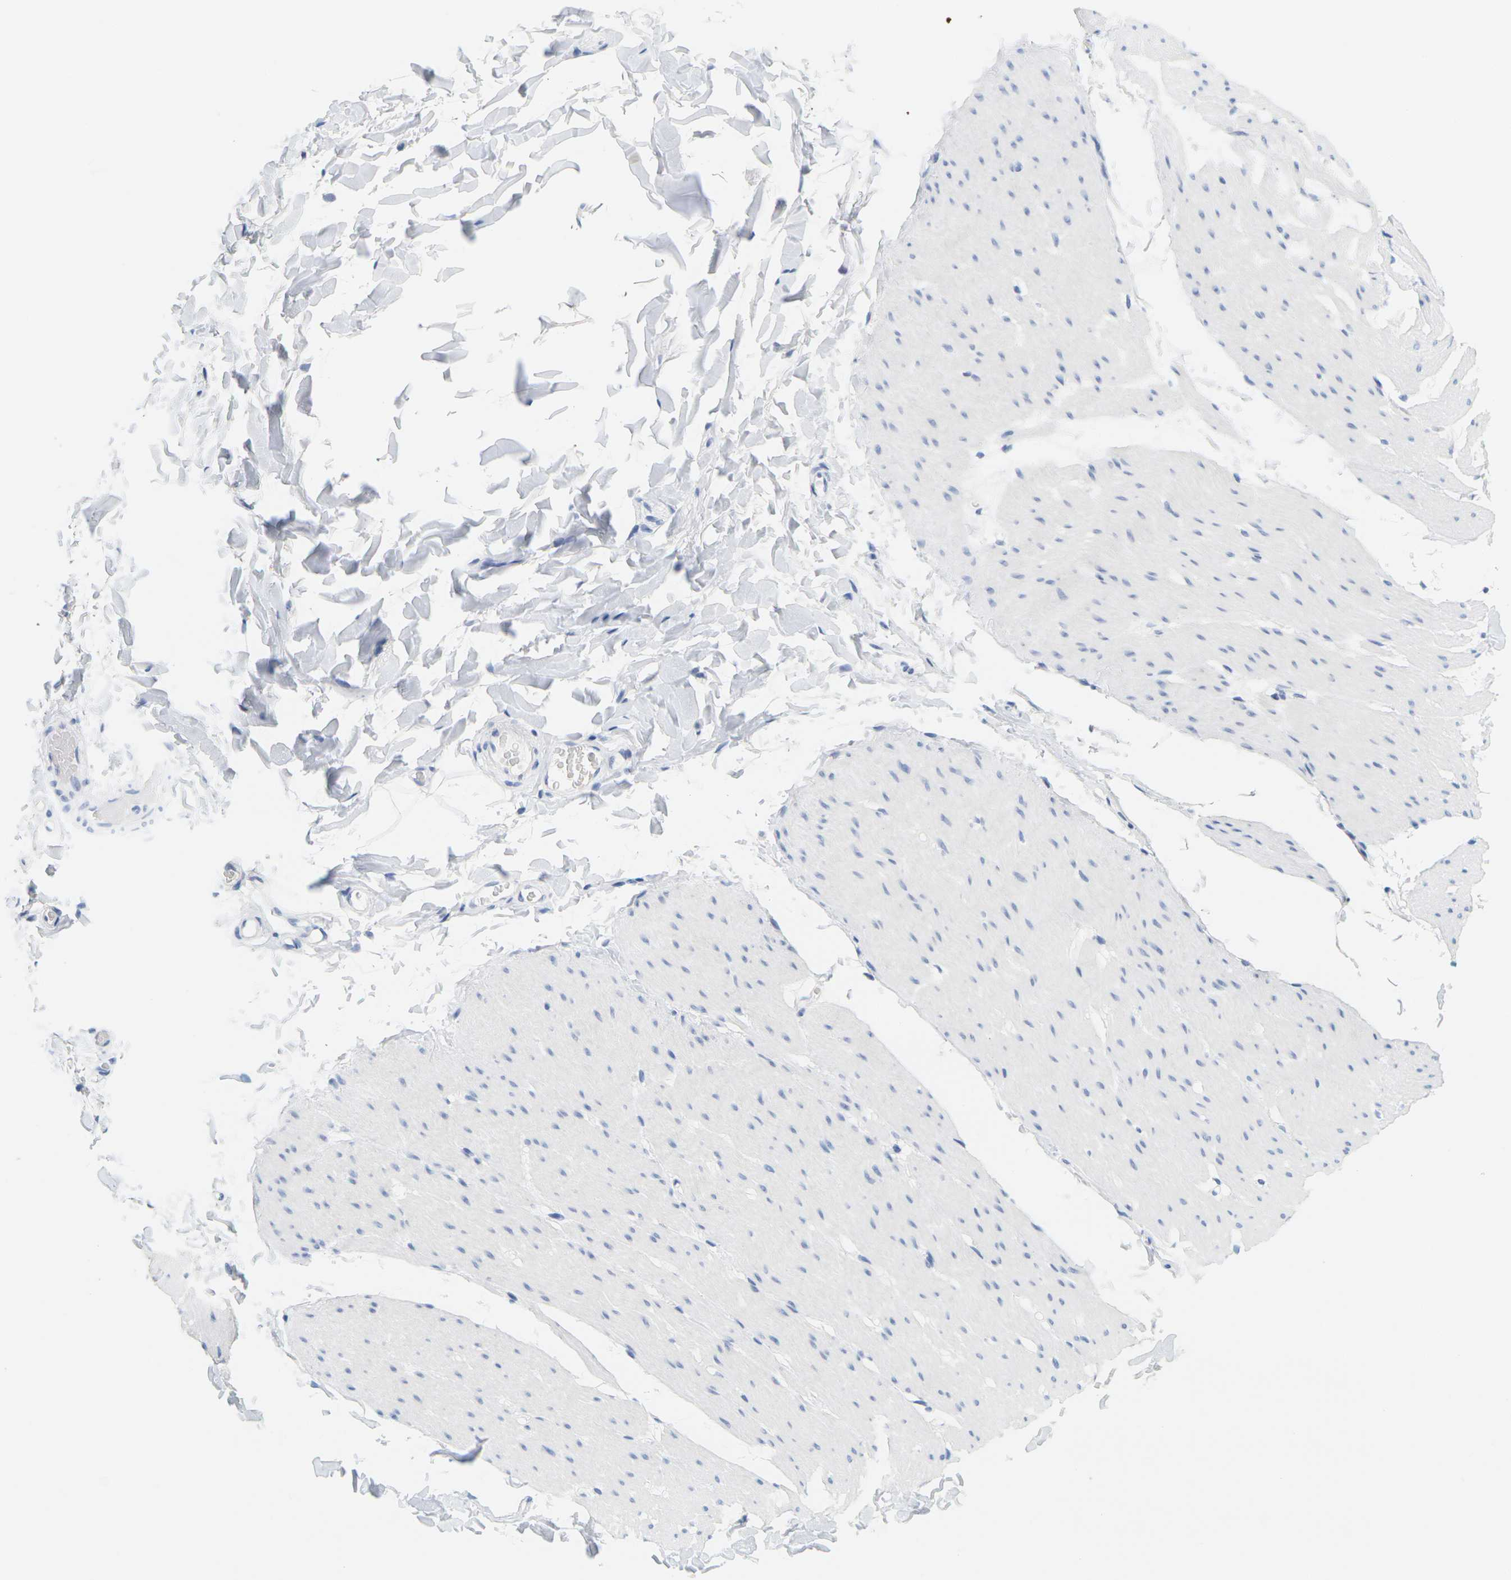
{"staining": {"intensity": "negative", "quantity": "none", "location": "none"}, "tissue": "smooth muscle", "cell_type": "Smooth muscle cells", "image_type": "normal", "snomed": [{"axis": "morphology", "description": "Normal tissue, NOS"}, {"axis": "topography", "description": "Smooth muscle"}, {"axis": "topography", "description": "Colon"}], "caption": "The photomicrograph reveals no staining of smooth muscle cells in normal smooth muscle.", "gene": "HLA", "patient": {"sex": "male", "age": 67}}